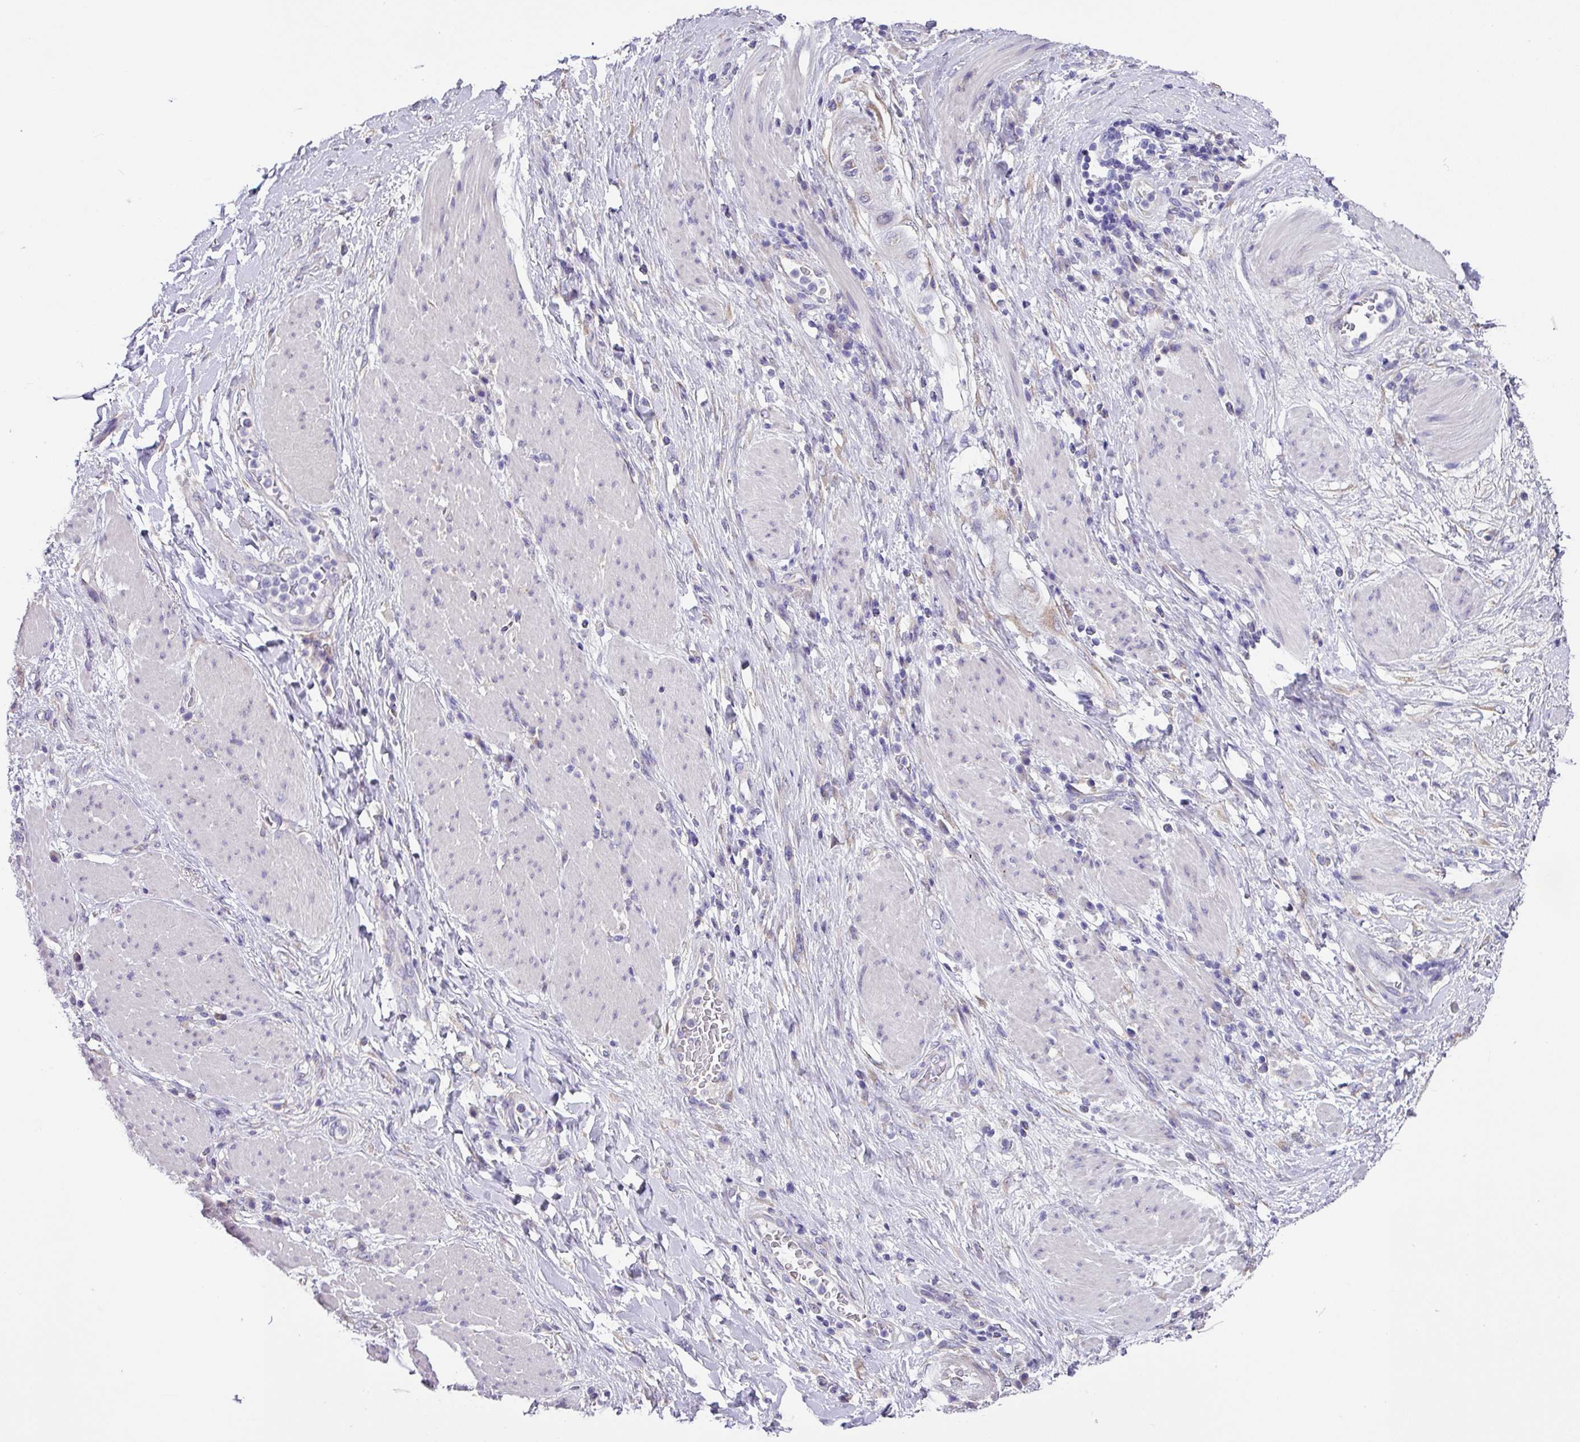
{"staining": {"intensity": "negative", "quantity": "none", "location": "none"}, "tissue": "stomach cancer", "cell_type": "Tumor cells", "image_type": "cancer", "snomed": [{"axis": "morphology", "description": "Normal tissue, NOS"}, {"axis": "morphology", "description": "Adenocarcinoma, NOS"}, {"axis": "topography", "description": "Stomach"}], "caption": "Tumor cells are negative for brown protein staining in adenocarcinoma (stomach).", "gene": "ZG16", "patient": {"sex": "female", "age": 64}}